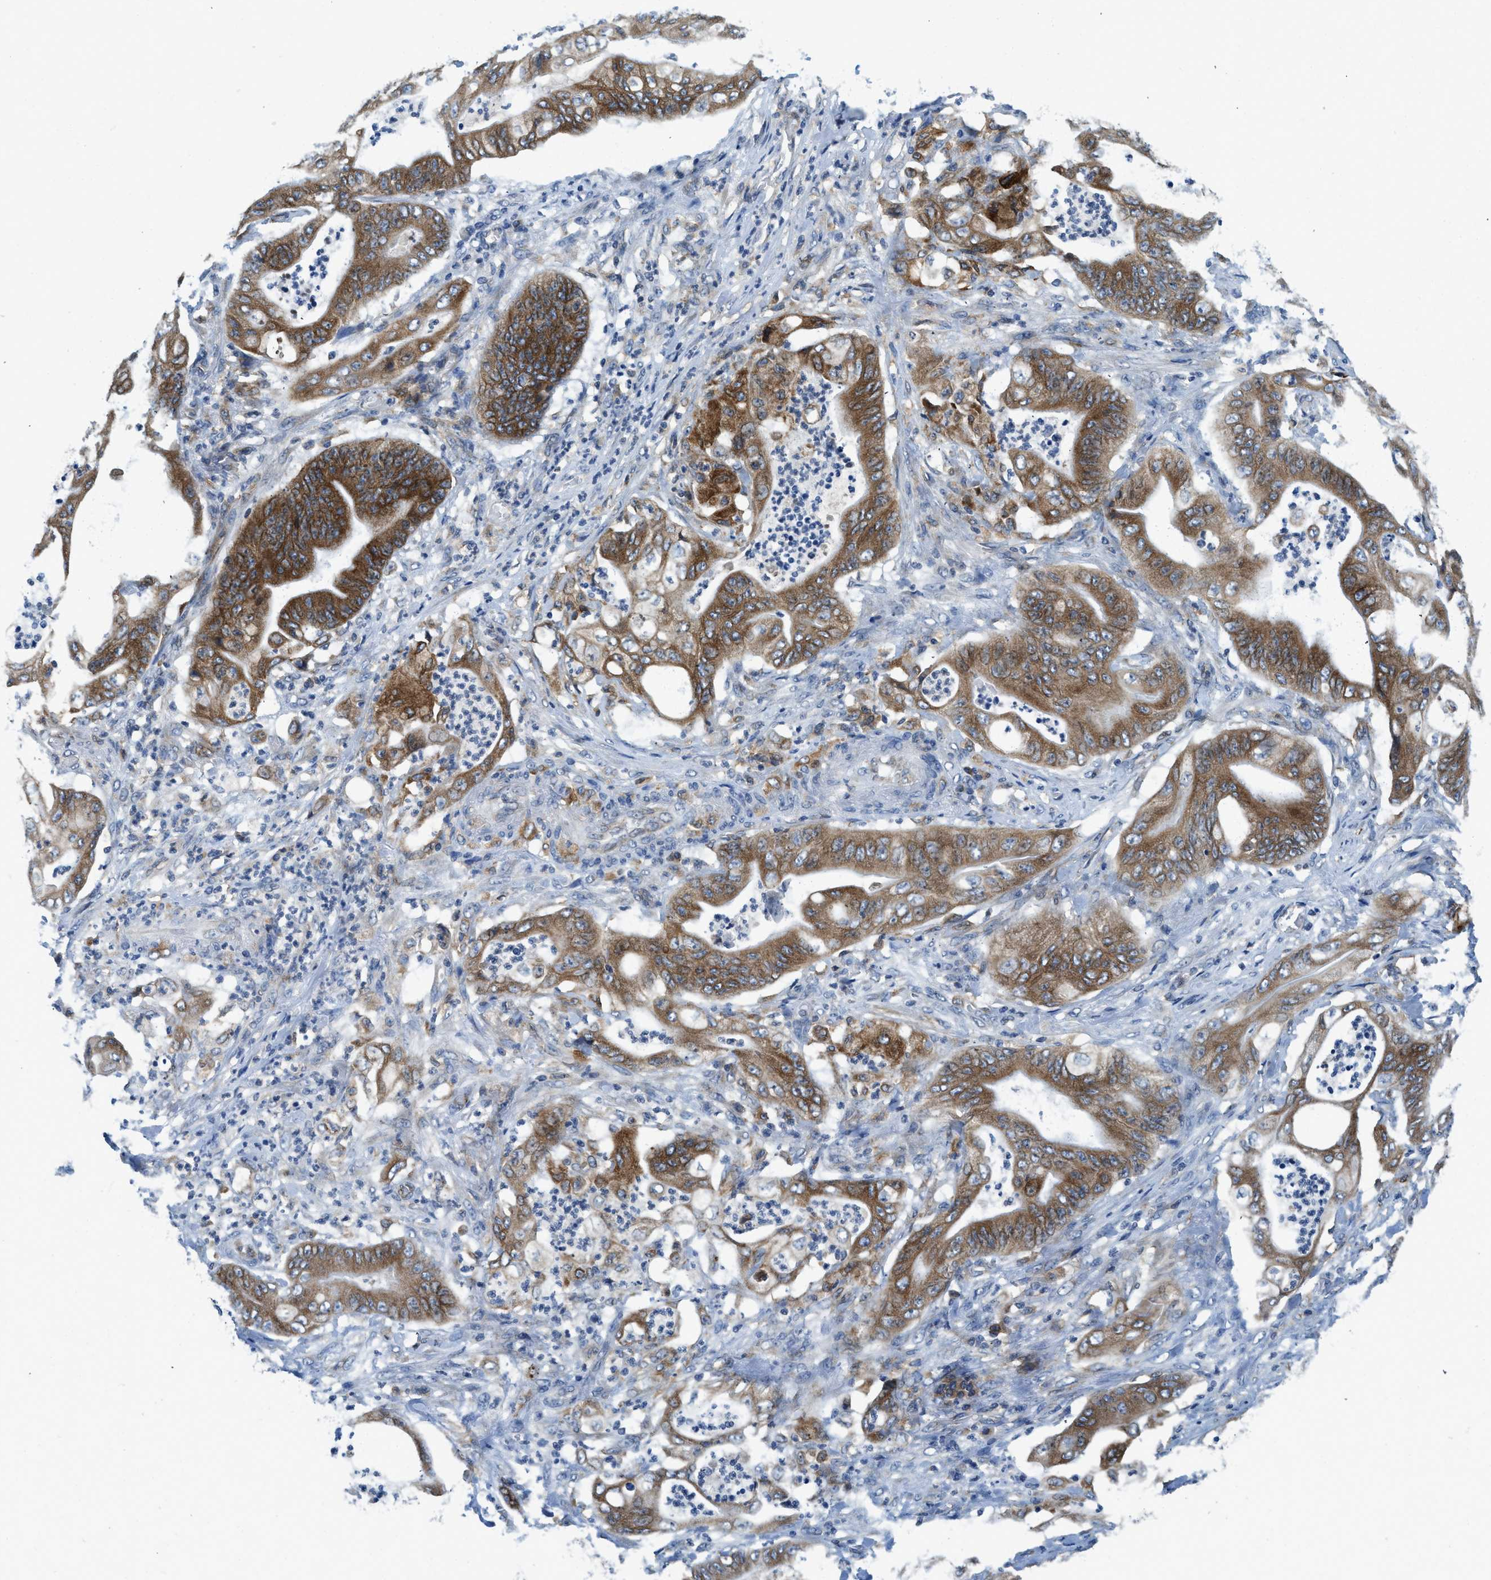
{"staining": {"intensity": "strong", "quantity": ">75%", "location": "cytoplasmic/membranous"}, "tissue": "stomach cancer", "cell_type": "Tumor cells", "image_type": "cancer", "snomed": [{"axis": "morphology", "description": "Adenocarcinoma, NOS"}, {"axis": "topography", "description": "Stomach"}], "caption": "Stomach cancer (adenocarcinoma) tissue reveals strong cytoplasmic/membranous staining in approximately >75% of tumor cells (IHC, brightfield microscopy, high magnification).", "gene": "BCAP31", "patient": {"sex": "female", "age": 73}}